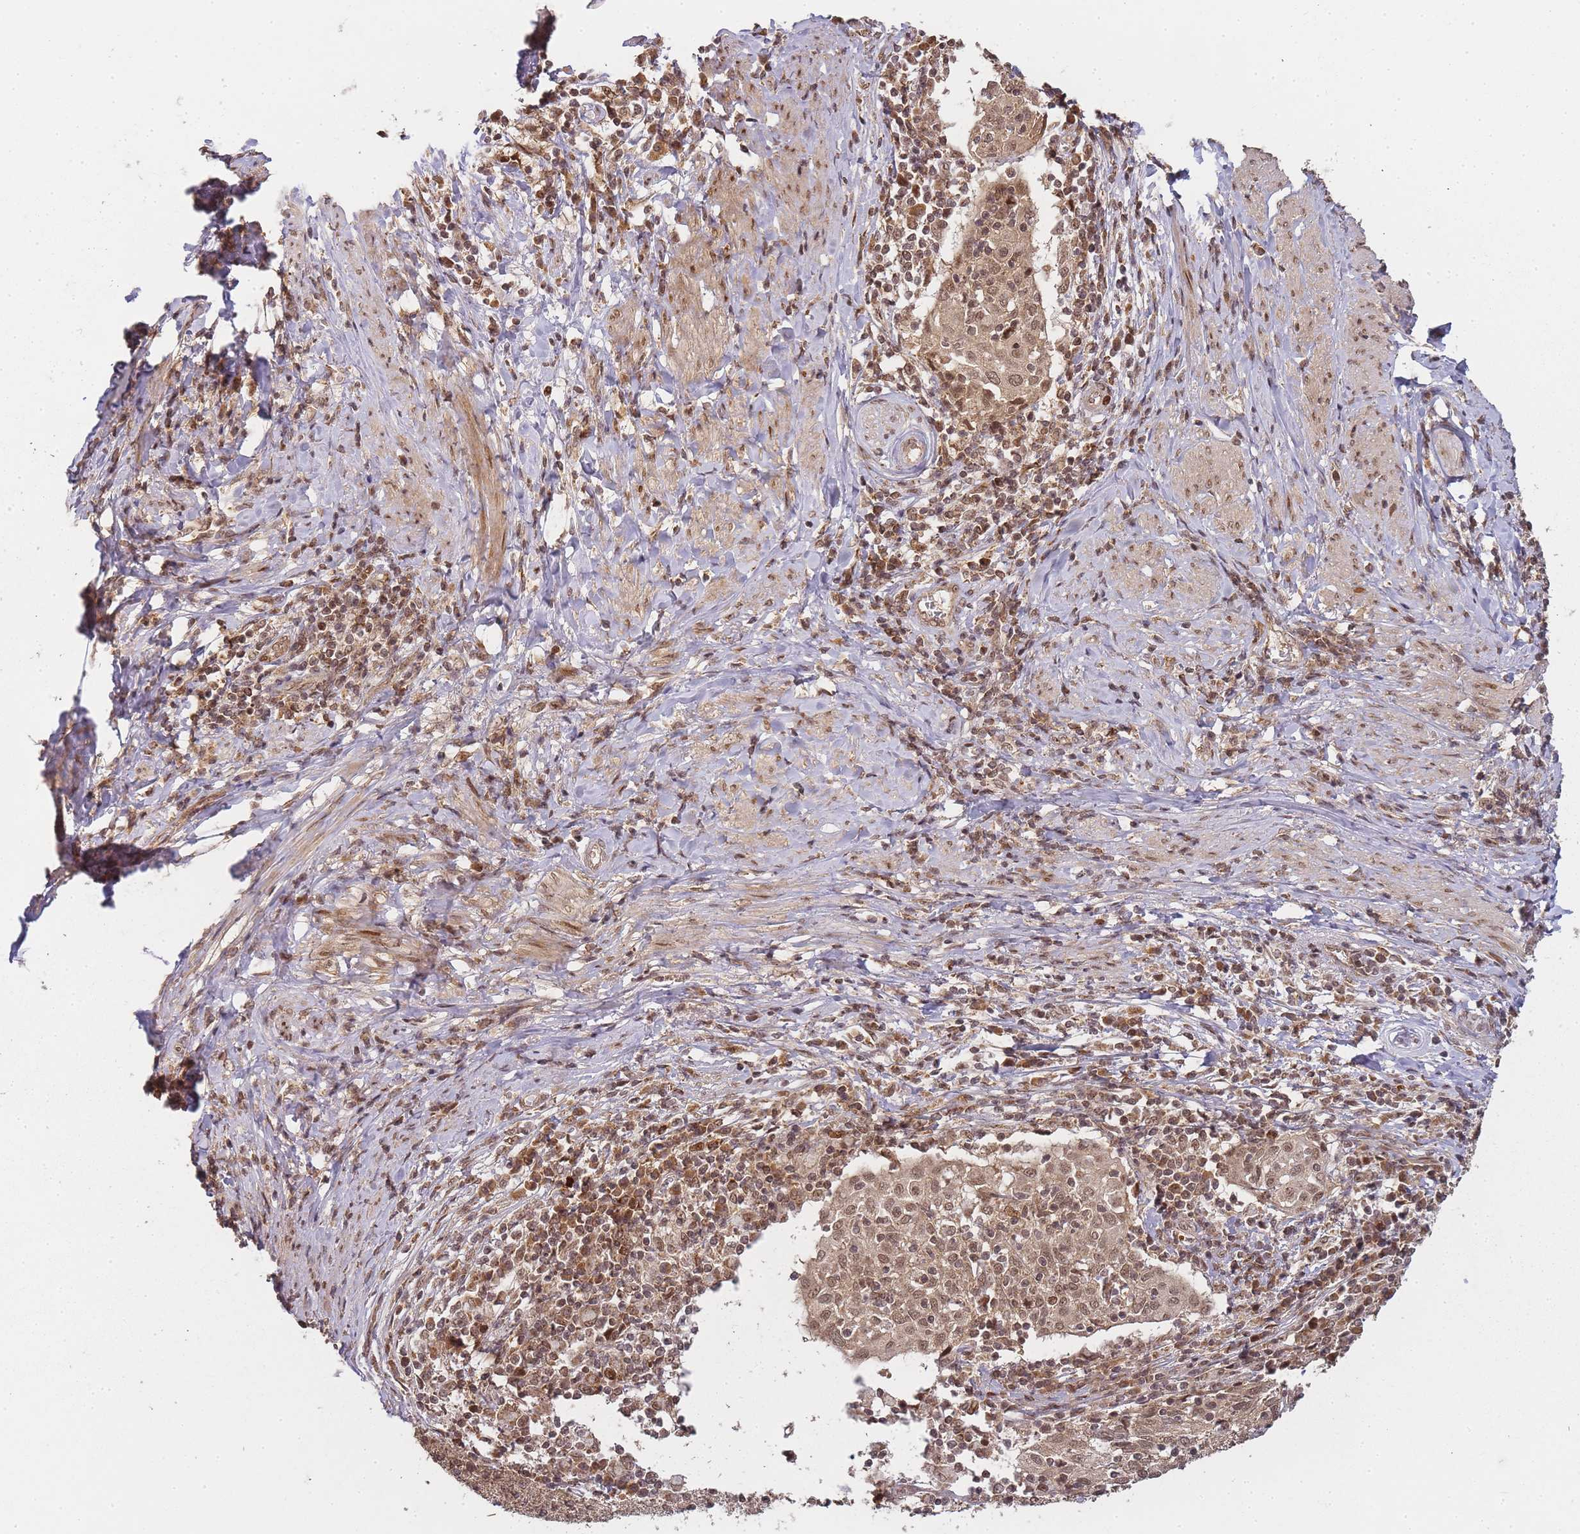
{"staining": {"intensity": "moderate", "quantity": ">75%", "location": "nuclear"}, "tissue": "cervical cancer", "cell_type": "Tumor cells", "image_type": "cancer", "snomed": [{"axis": "morphology", "description": "Squamous cell carcinoma, NOS"}, {"axis": "topography", "description": "Cervix"}], "caption": "A histopathology image of human cervical cancer (squamous cell carcinoma) stained for a protein demonstrates moderate nuclear brown staining in tumor cells.", "gene": "ZNF497", "patient": {"sex": "female", "age": 52}}